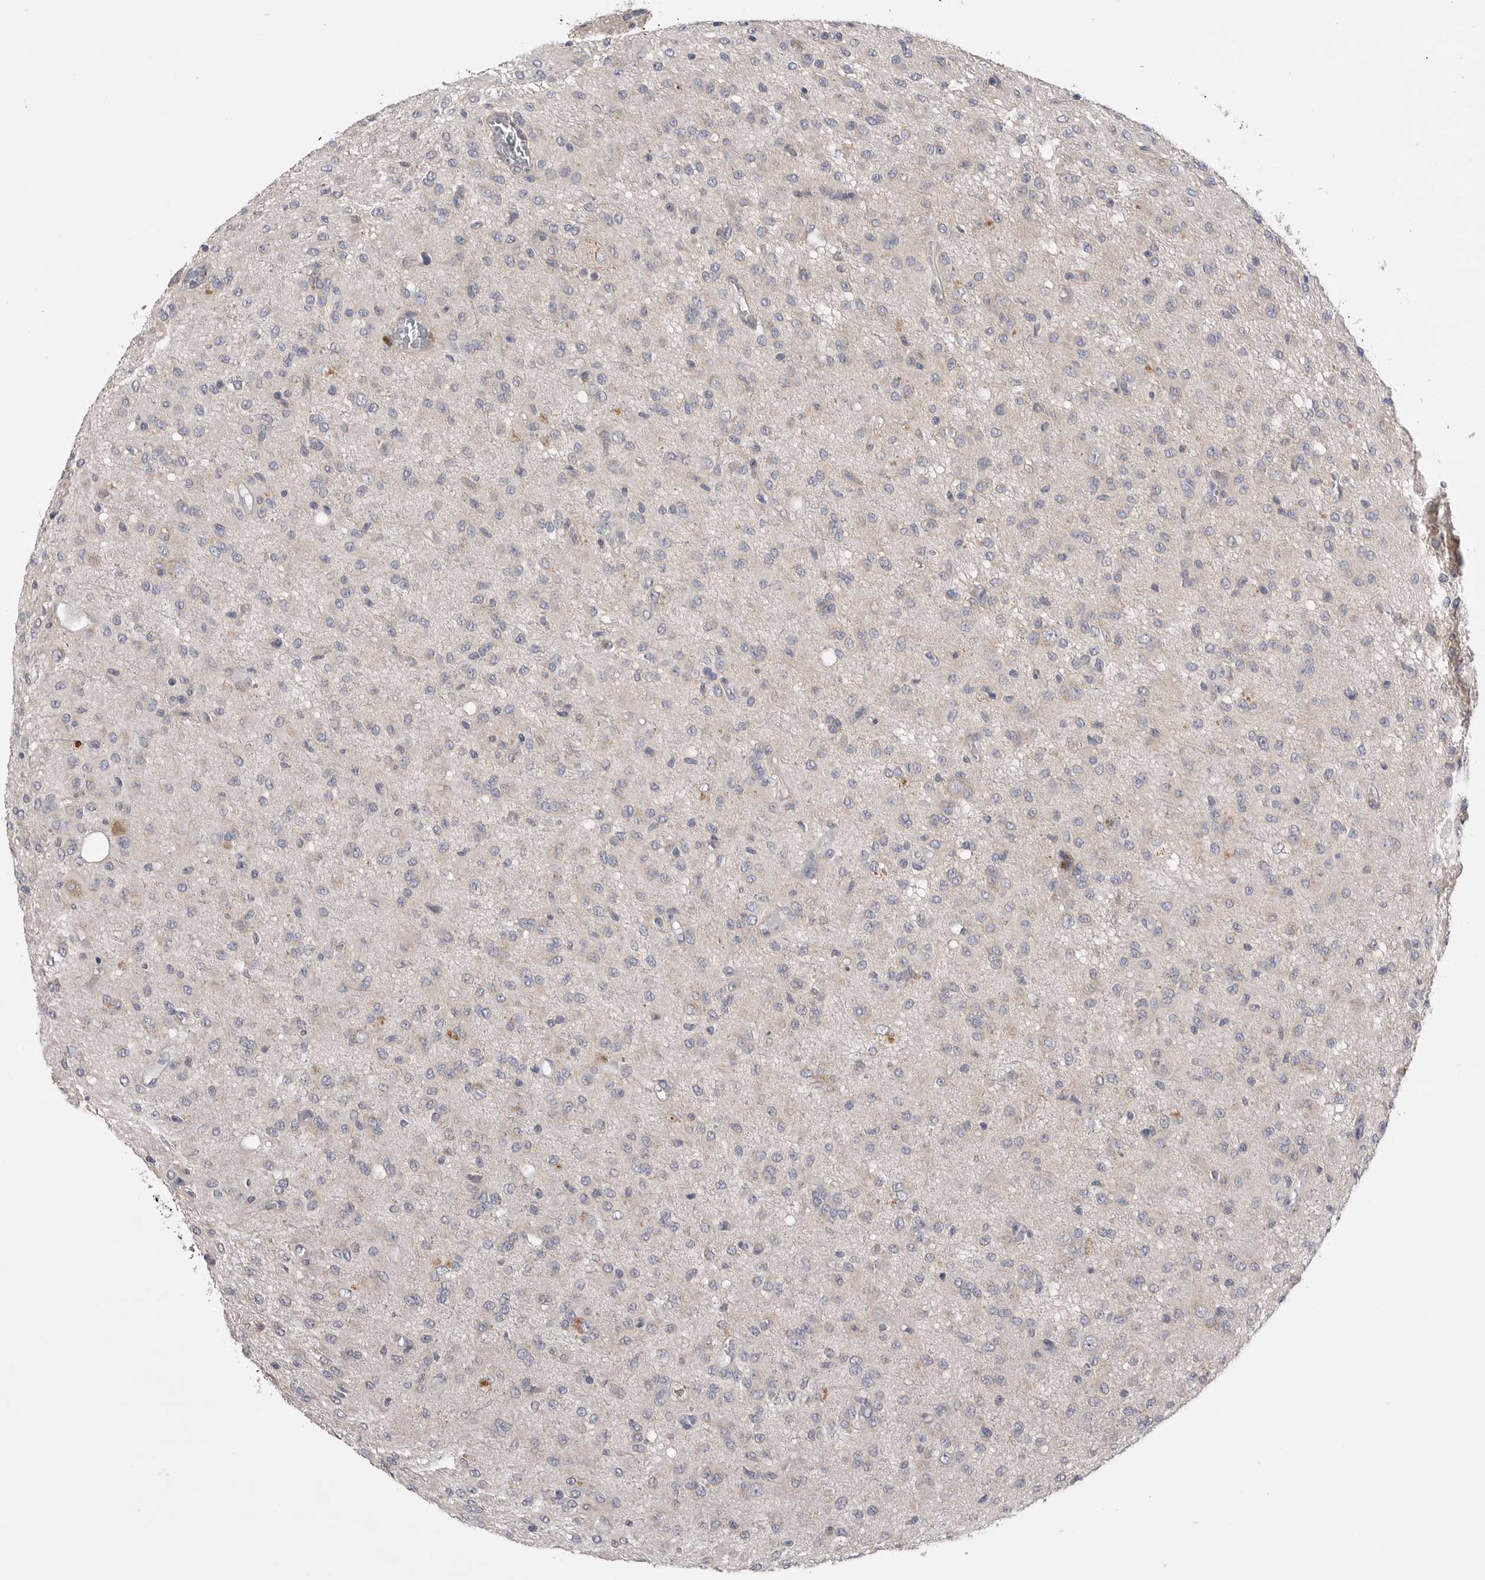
{"staining": {"intensity": "negative", "quantity": "none", "location": "none"}, "tissue": "glioma", "cell_type": "Tumor cells", "image_type": "cancer", "snomed": [{"axis": "morphology", "description": "Glioma, malignant, High grade"}, {"axis": "topography", "description": "Brain"}], "caption": "Immunohistochemistry of glioma displays no expression in tumor cells.", "gene": "VAC14", "patient": {"sex": "female", "age": 59}}